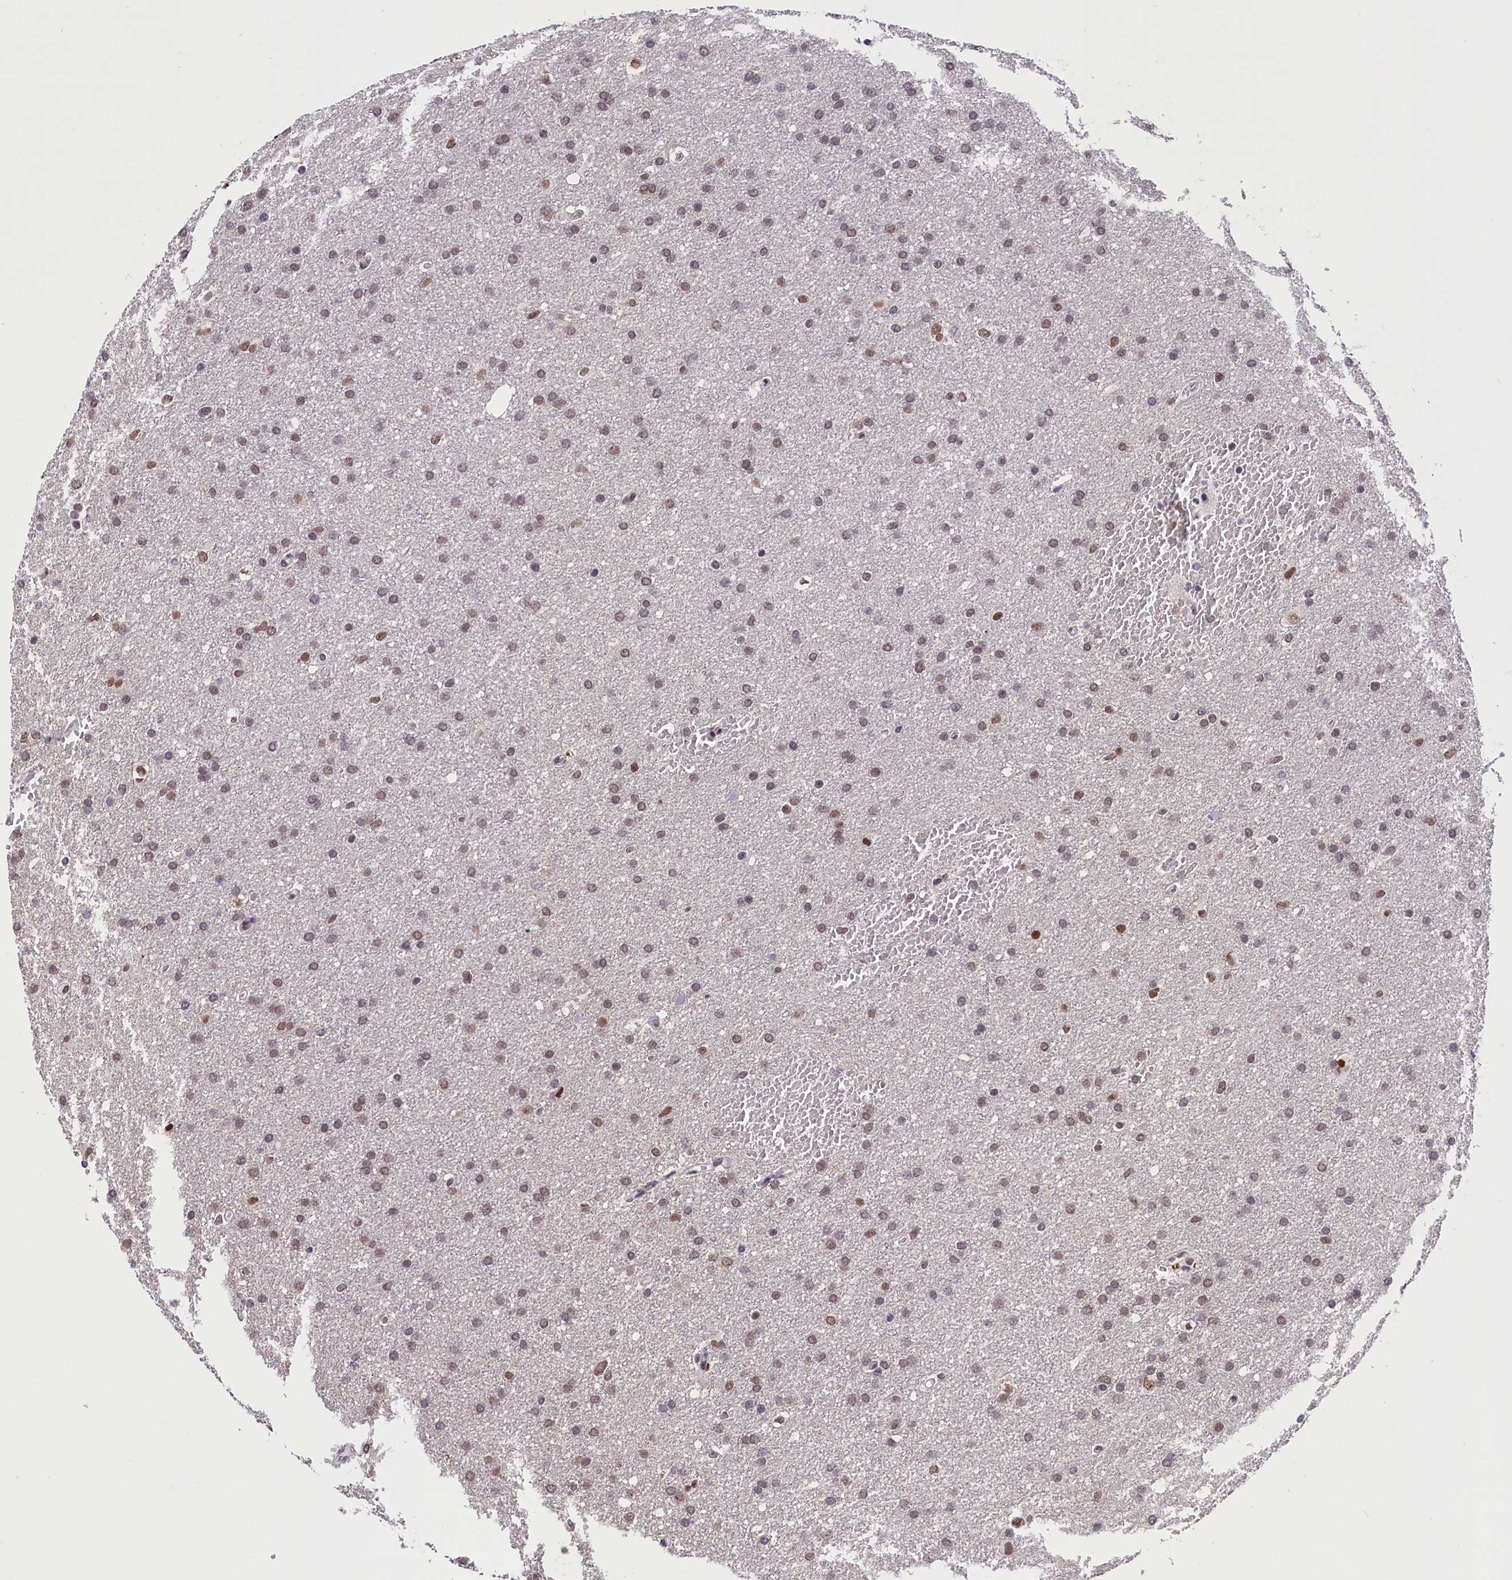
{"staining": {"intensity": "moderate", "quantity": ">75%", "location": "nuclear"}, "tissue": "glioma", "cell_type": "Tumor cells", "image_type": "cancer", "snomed": [{"axis": "morphology", "description": "Glioma, malignant, High grade"}, {"axis": "topography", "description": "Cerebral cortex"}], "caption": "Protein expression analysis of glioma shows moderate nuclear positivity in approximately >75% of tumor cells.", "gene": "CDYL2", "patient": {"sex": "female", "age": 36}}